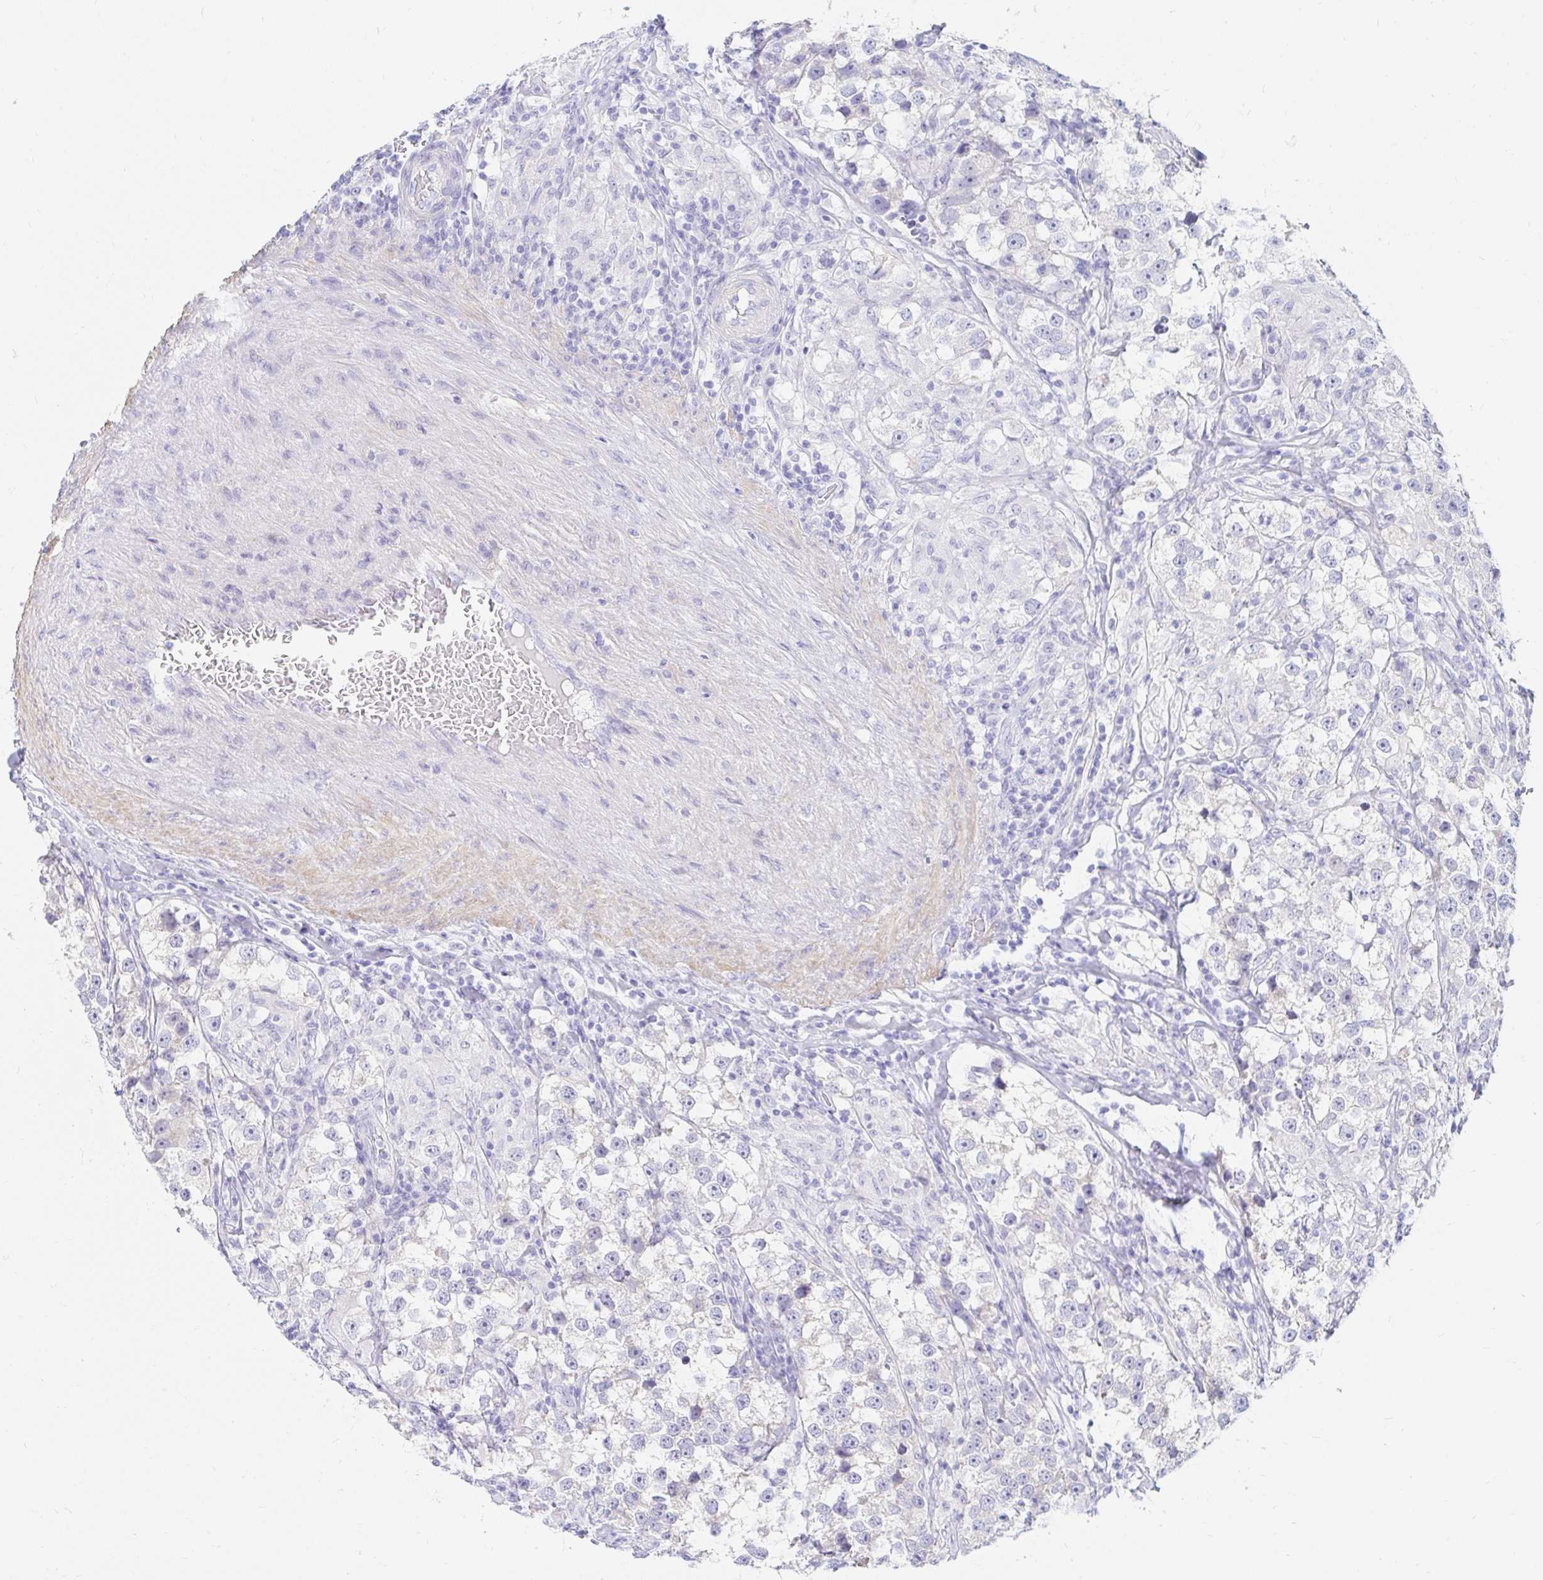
{"staining": {"intensity": "negative", "quantity": "none", "location": "none"}, "tissue": "testis cancer", "cell_type": "Tumor cells", "image_type": "cancer", "snomed": [{"axis": "morphology", "description": "Seminoma, NOS"}, {"axis": "topography", "description": "Testis"}], "caption": "There is no significant staining in tumor cells of testis cancer (seminoma).", "gene": "PPP1R1B", "patient": {"sex": "male", "age": 46}}